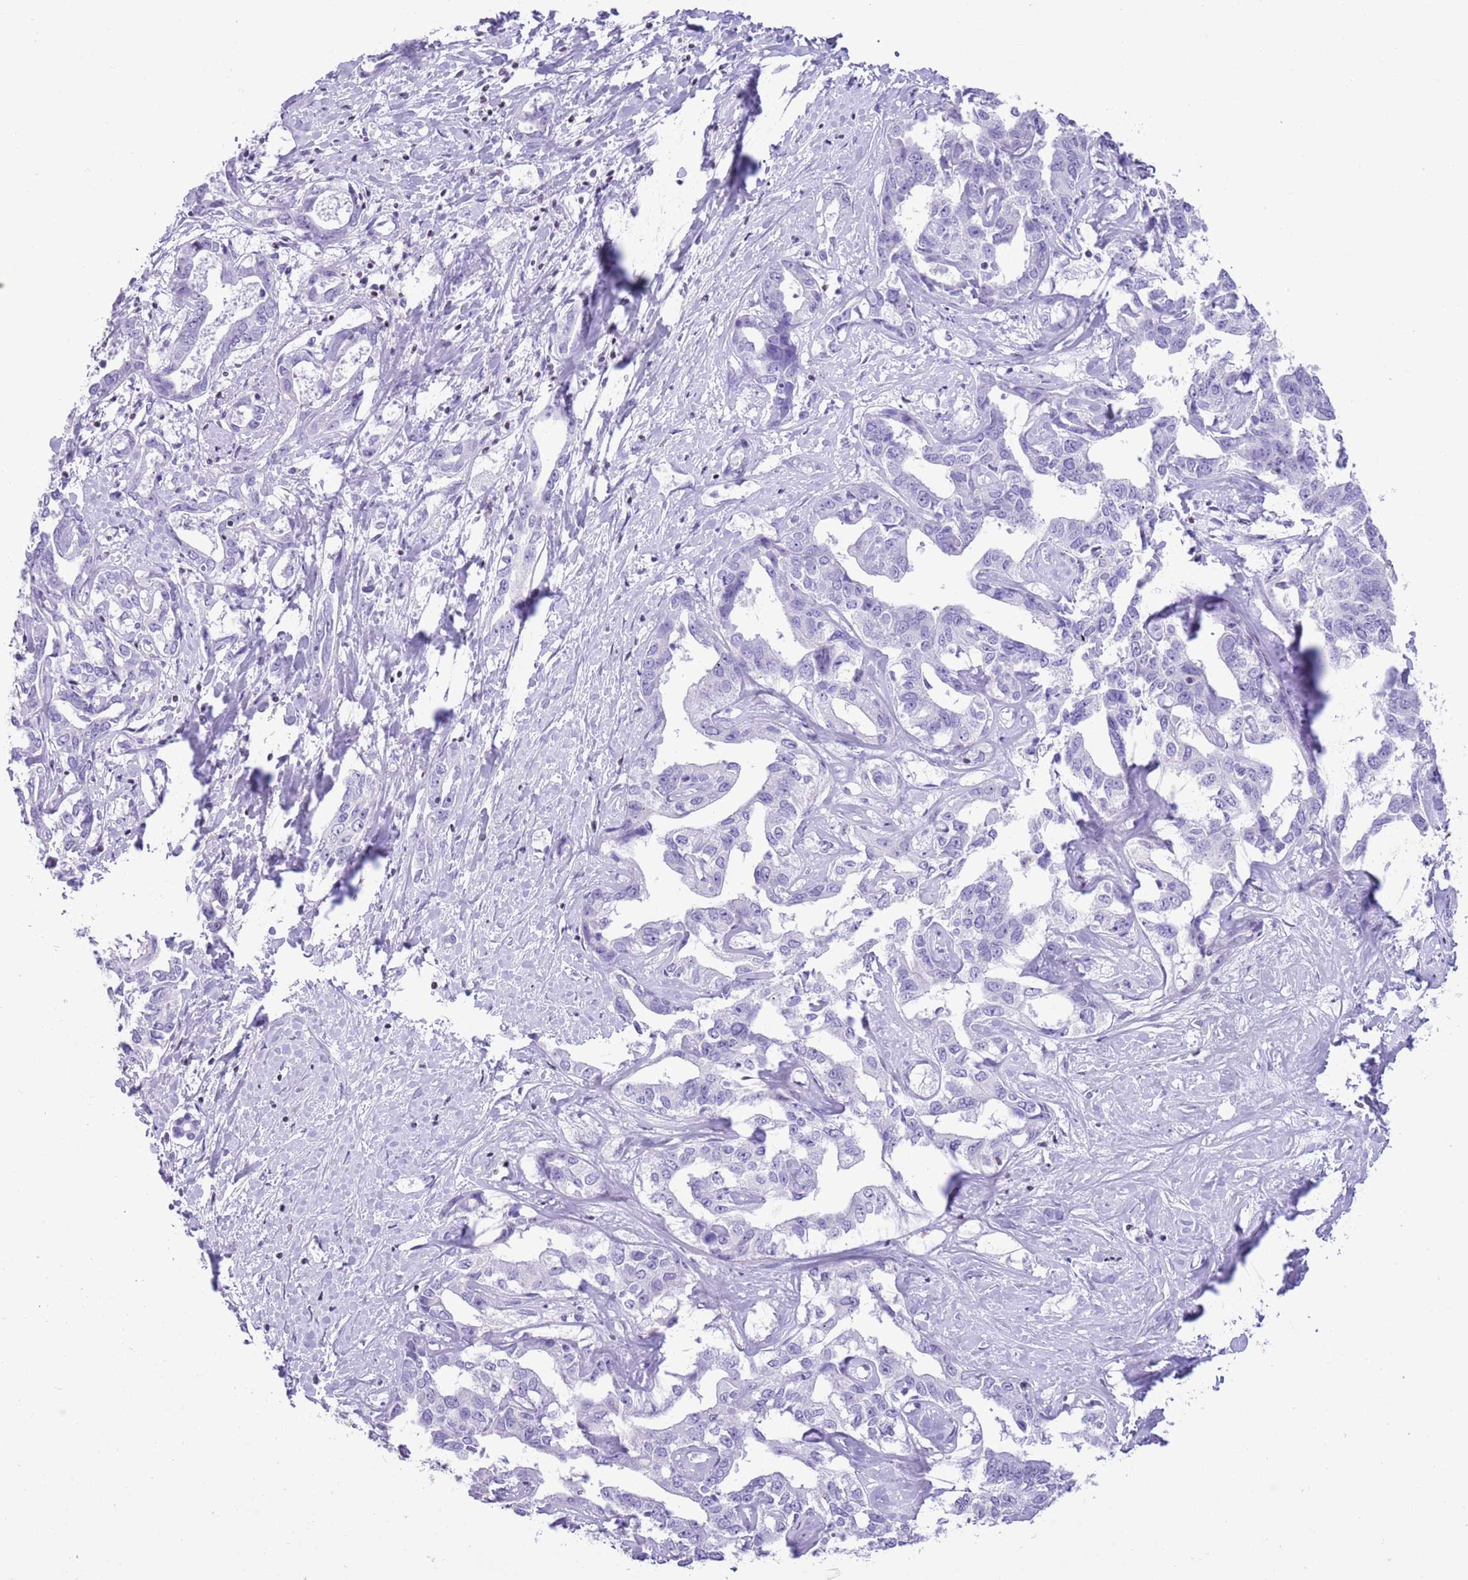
{"staining": {"intensity": "negative", "quantity": "none", "location": "none"}, "tissue": "liver cancer", "cell_type": "Tumor cells", "image_type": "cancer", "snomed": [{"axis": "morphology", "description": "Cholangiocarcinoma"}, {"axis": "topography", "description": "Liver"}], "caption": "IHC of human liver cholangiocarcinoma displays no positivity in tumor cells. (Brightfield microscopy of DAB IHC at high magnification).", "gene": "BCL11B", "patient": {"sex": "male", "age": 59}}